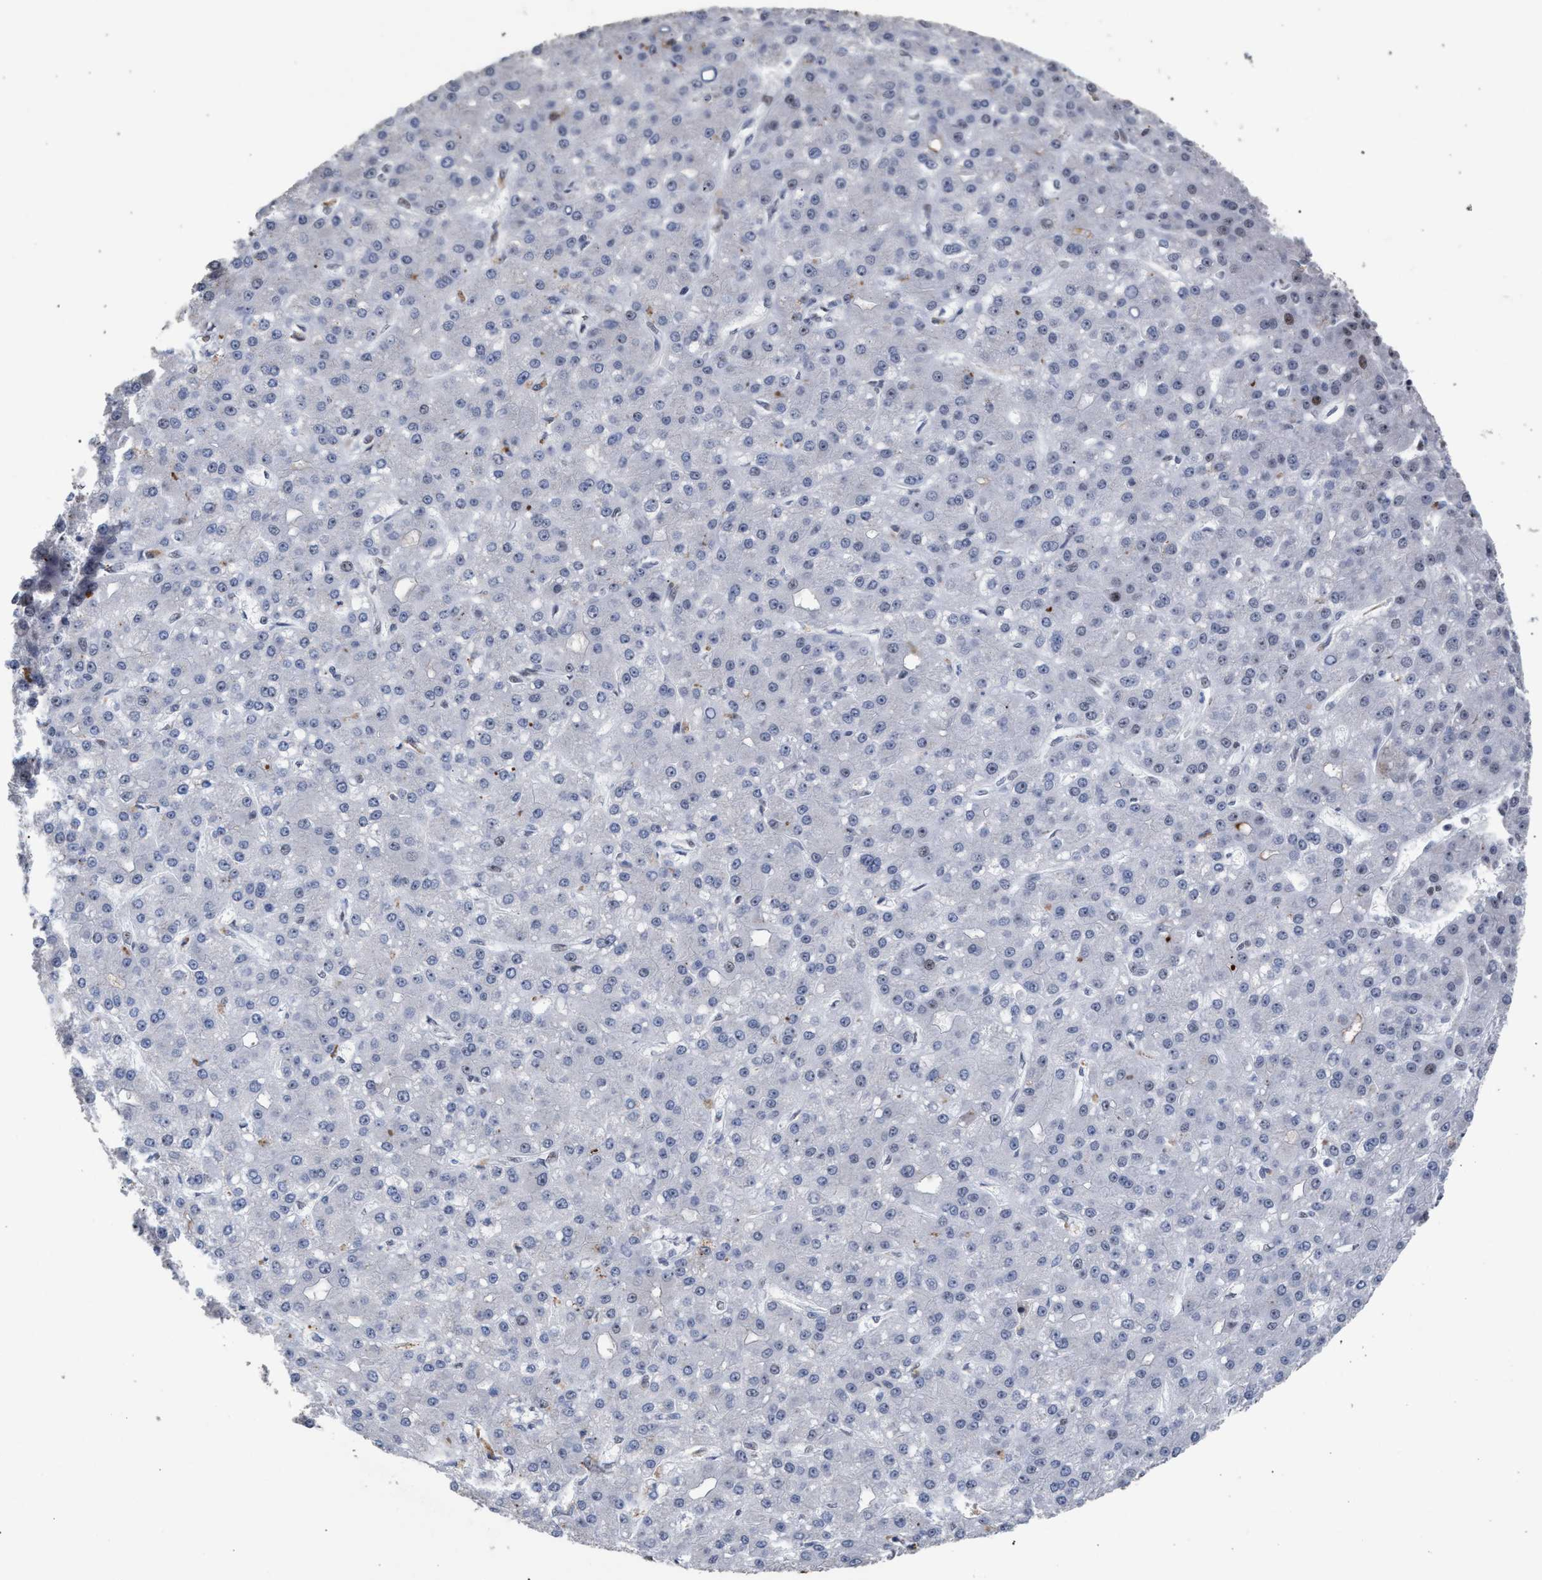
{"staining": {"intensity": "negative", "quantity": "none", "location": "none"}, "tissue": "liver cancer", "cell_type": "Tumor cells", "image_type": "cancer", "snomed": [{"axis": "morphology", "description": "Carcinoma, Hepatocellular, NOS"}, {"axis": "topography", "description": "Liver"}], "caption": "This image is of liver cancer (hepatocellular carcinoma) stained with immunohistochemistry to label a protein in brown with the nuclei are counter-stained blue. There is no positivity in tumor cells.", "gene": "TP53BP1", "patient": {"sex": "male", "age": 67}}